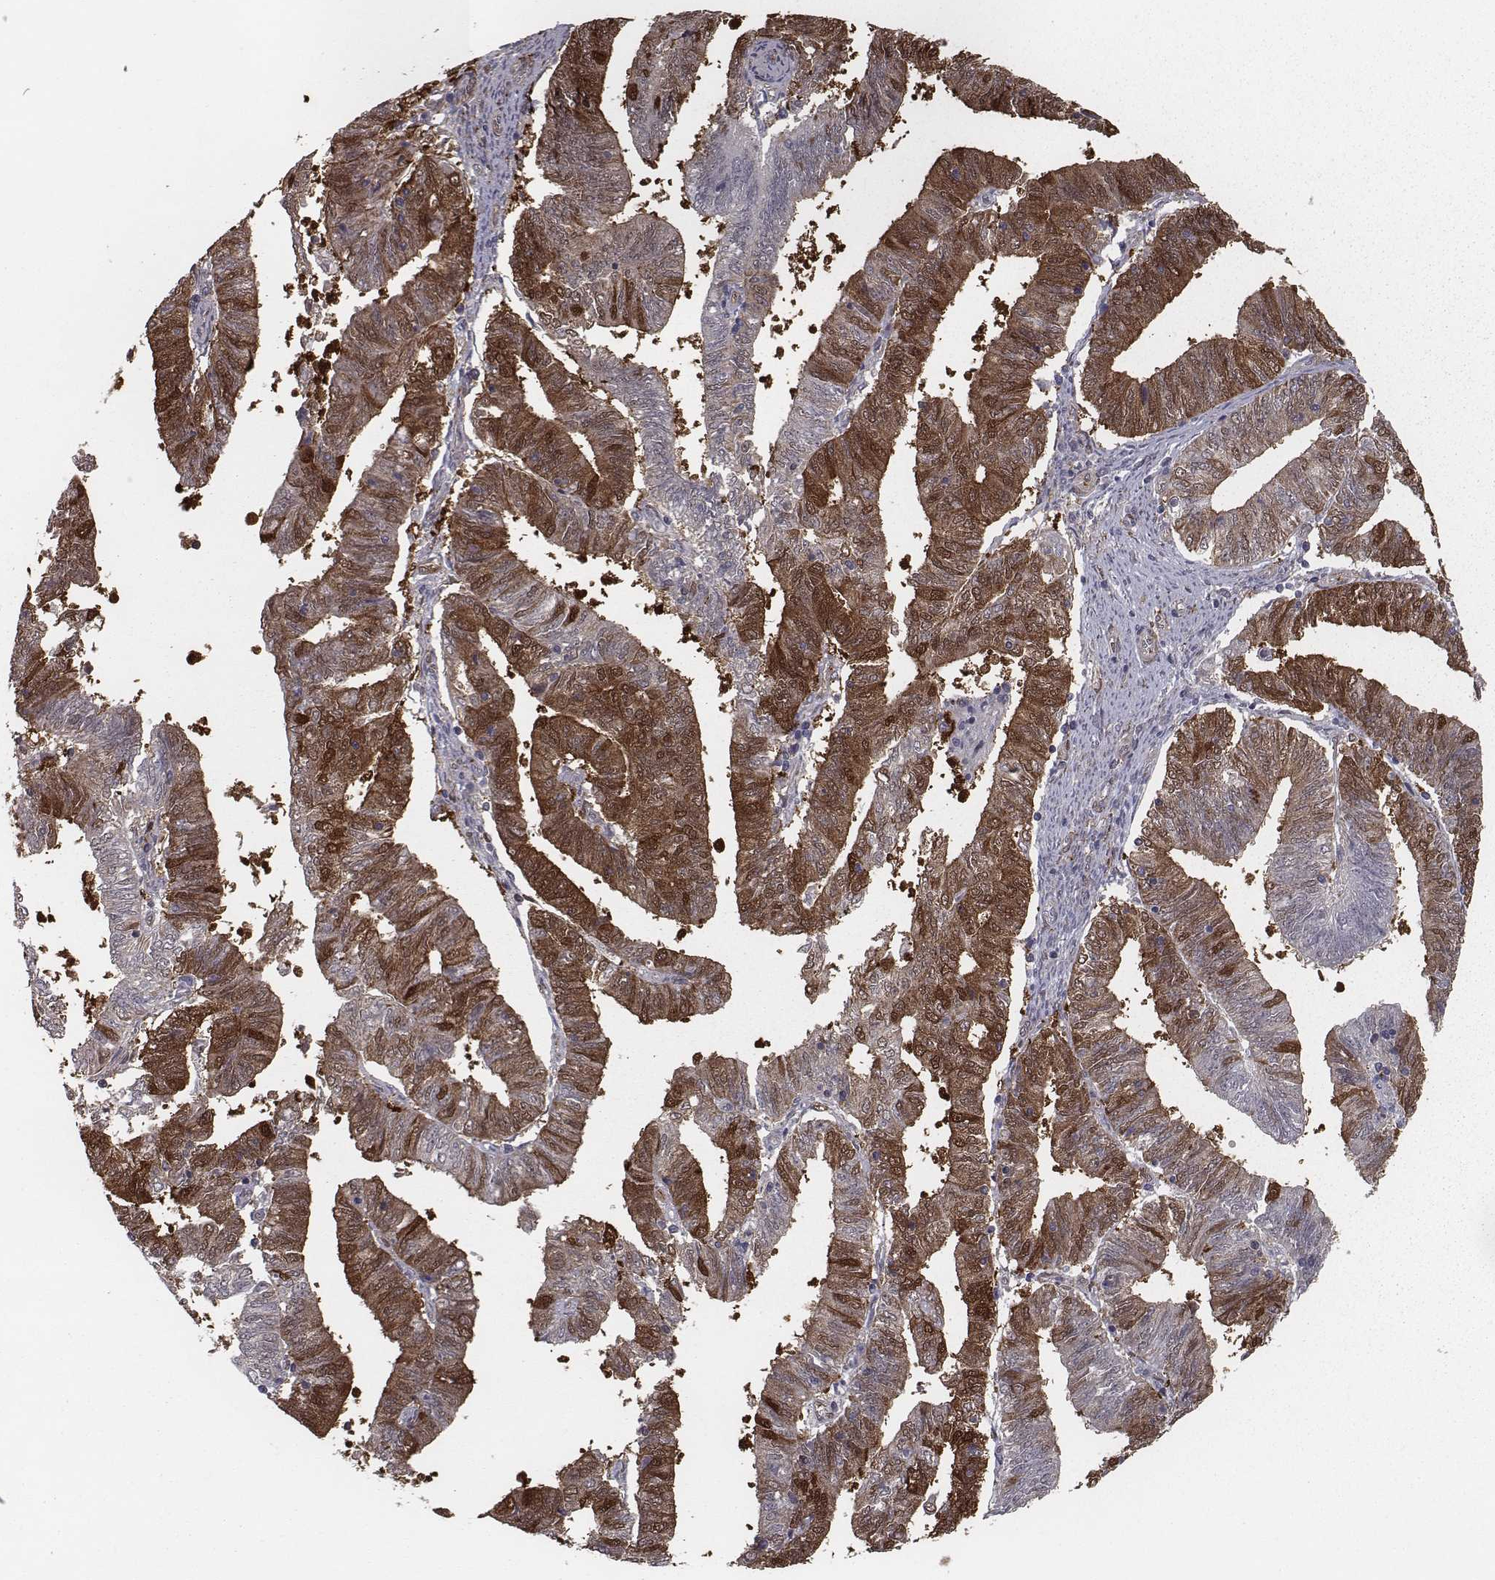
{"staining": {"intensity": "strong", "quantity": "25%-75%", "location": "cytoplasmic/membranous"}, "tissue": "endometrial cancer", "cell_type": "Tumor cells", "image_type": "cancer", "snomed": [{"axis": "morphology", "description": "Adenocarcinoma, NOS"}, {"axis": "topography", "description": "Endometrium"}], "caption": "Protein expression analysis of human endometrial adenocarcinoma reveals strong cytoplasmic/membranous positivity in about 25%-75% of tumor cells. (brown staining indicates protein expression, while blue staining denotes nuclei).", "gene": "ISYNA1", "patient": {"sex": "female", "age": 82}}